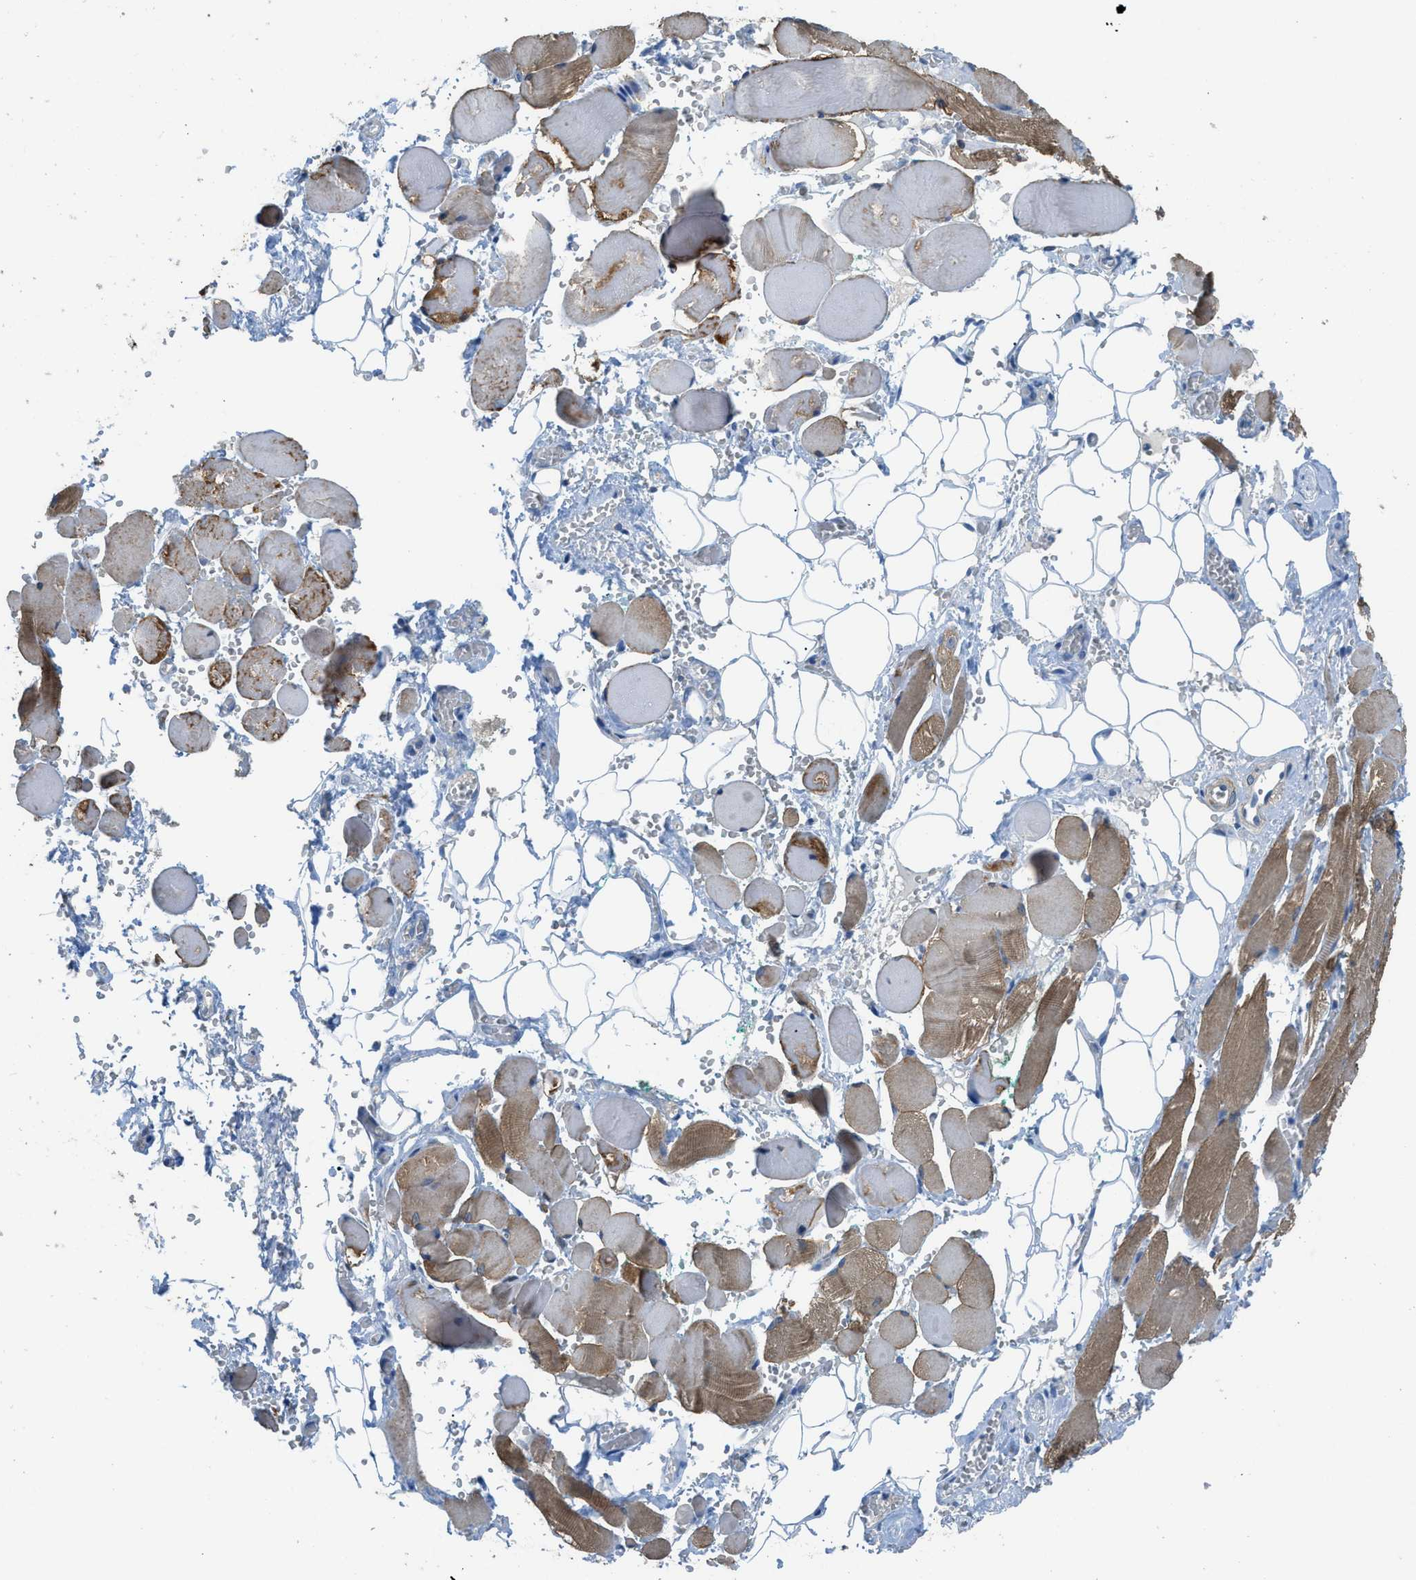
{"staining": {"intensity": "negative", "quantity": "none", "location": "none"}, "tissue": "adipose tissue", "cell_type": "Adipocytes", "image_type": "normal", "snomed": [{"axis": "morphology", "description": "Squamous cell carcinoma, NOS"}, {"axis": "topography", "description": "Oral tissue"}, {"axis": "topography", "description": "Head-Neck"}], "caption": "There is no significant positivity in adipocytes of adipose tissue. (Brightfield microscopy of DAB (3,3'-diaminobenzidine) immunohistochemistry (IHC) at high magnification).", "gene": "TIMD4", "patient": {"sex": "female", "age": 50}}